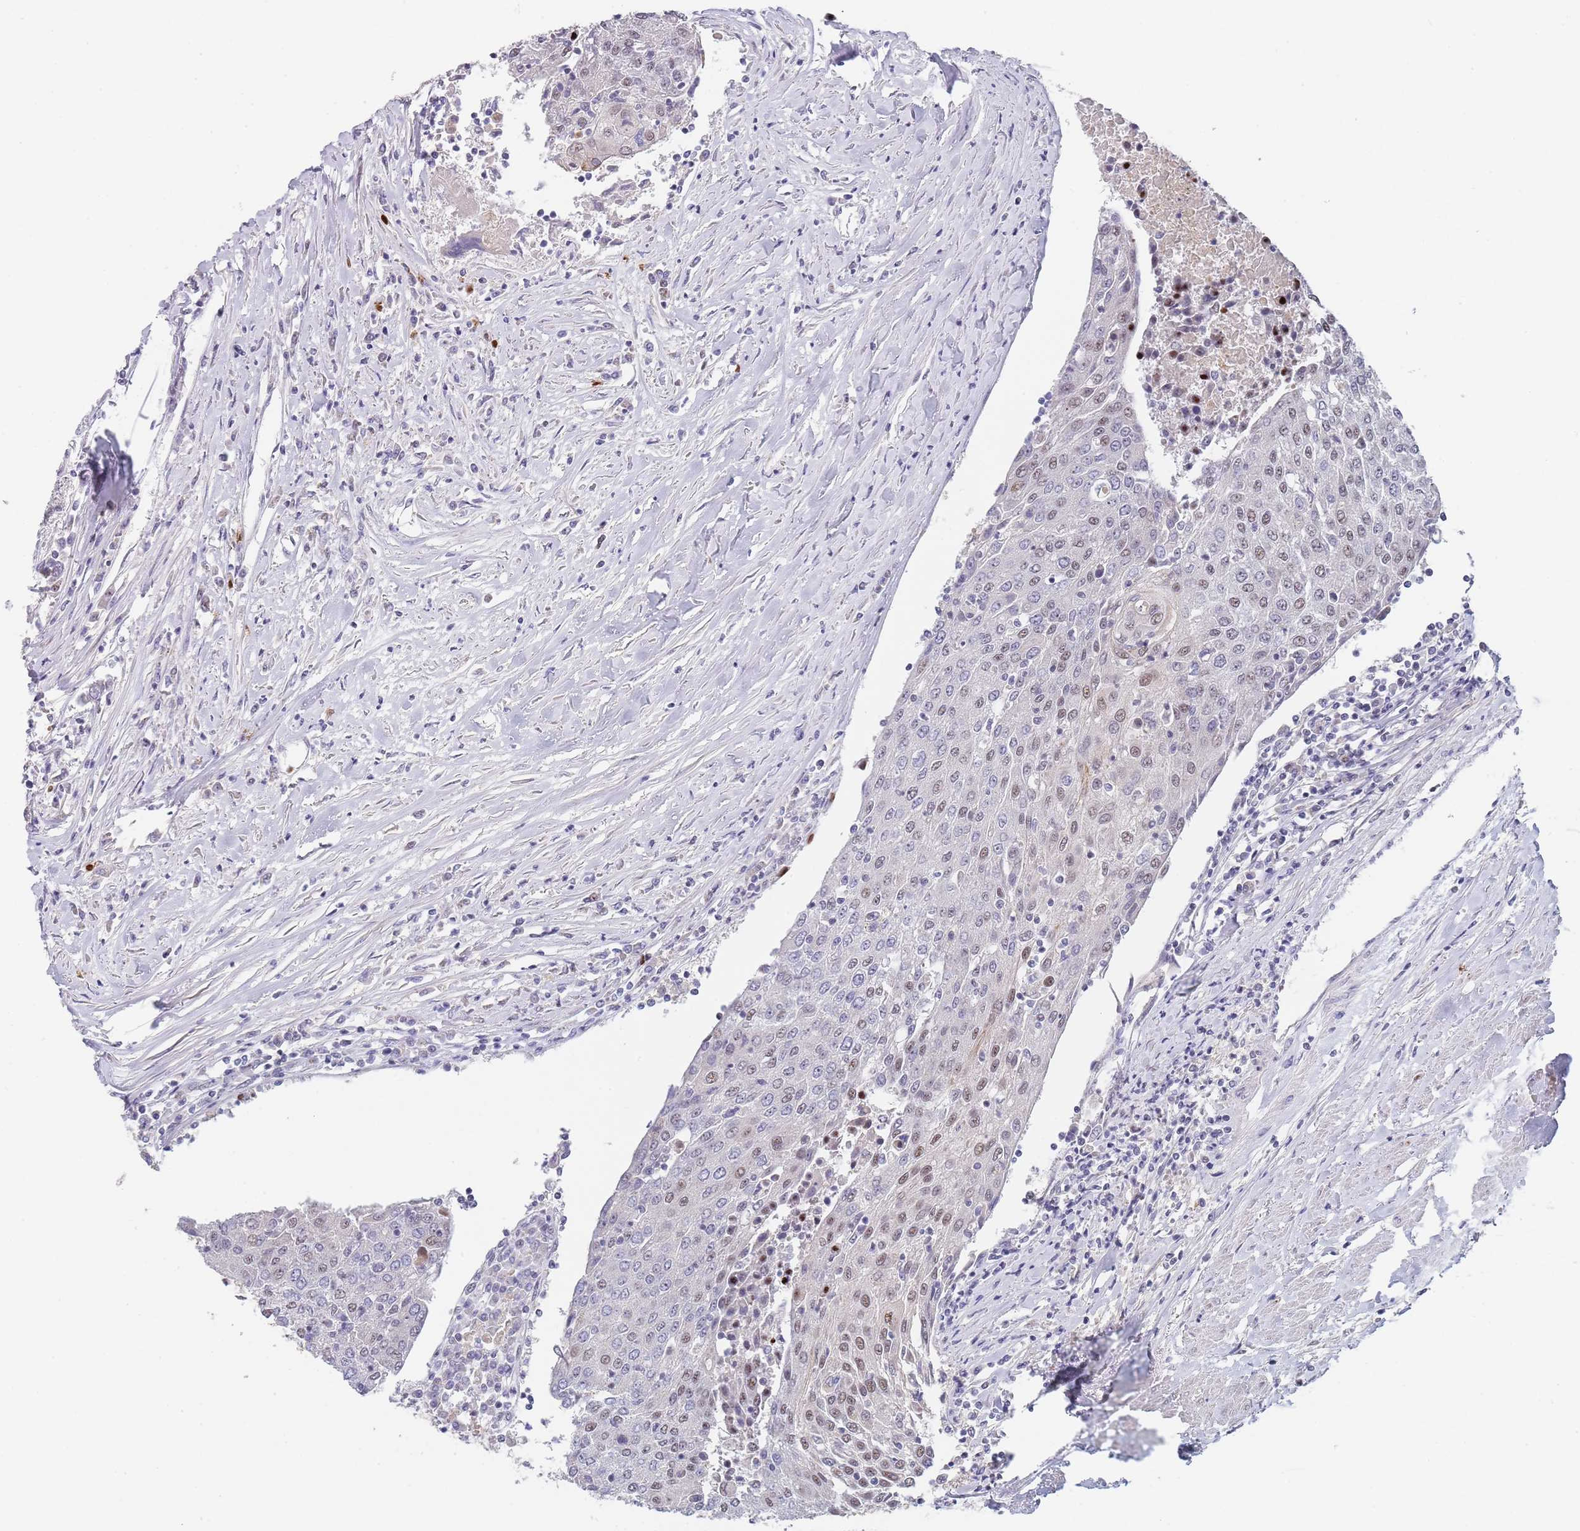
{"staining": {"intensity": "weak", "quantity": "<25%", "location": "nuclear"}, "tissue": "urothelial cancer", "cell_type": "Tumor cells", "image_type": "cancer", "snomed": [{"axis": "morphology", "description": "Urothelial carcinoma, High grade"}, {"axis": "topography", "description": "Urinary bladder"}], "caption": "Immunohistochemistry of urothelial cancer displays no expression in tumor cells. (DAB IHC, high magnification).", "gene": "PLCL2", "patient": {"sex": "female", "age": 85}}